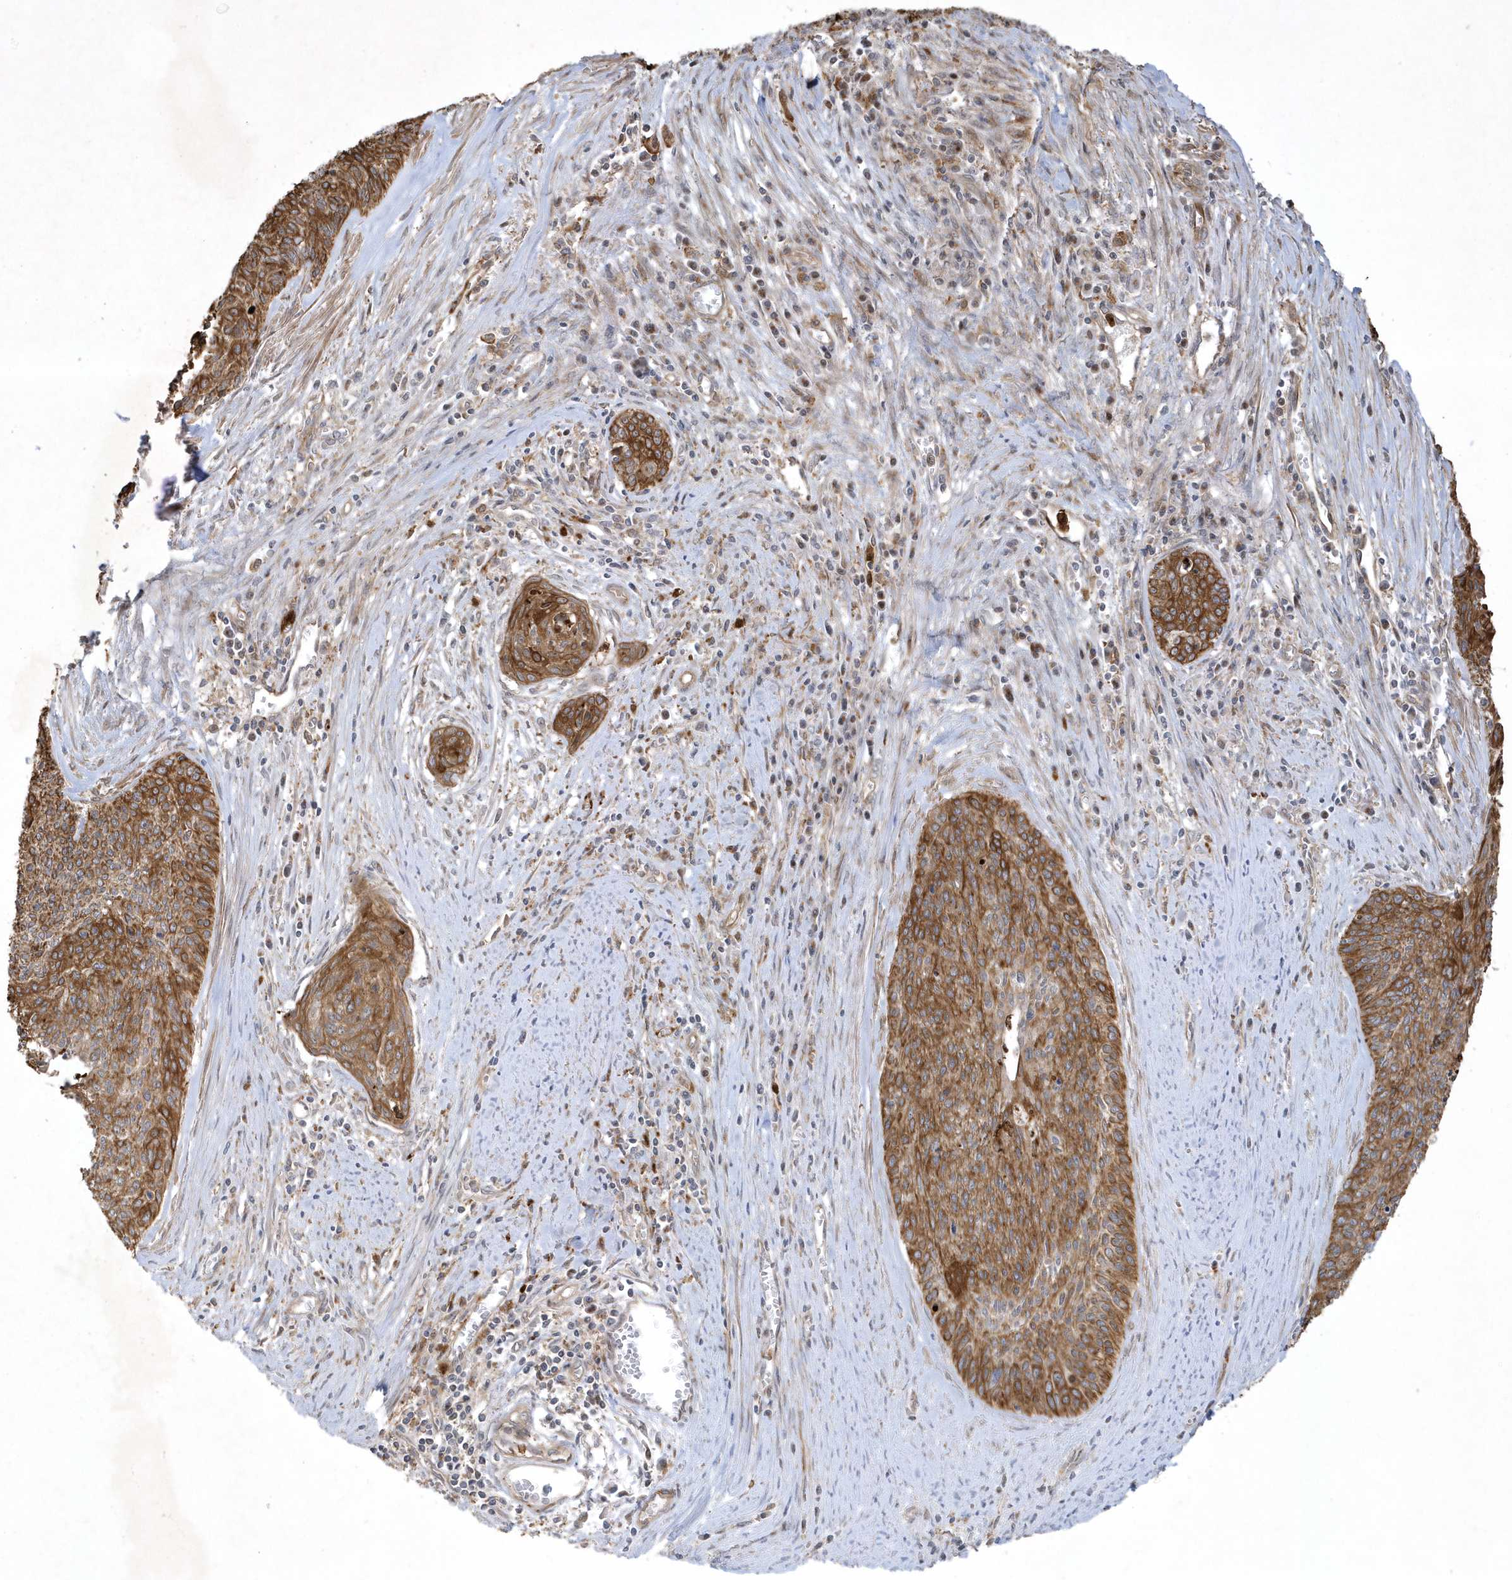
{"staining": {"intensity": "strong", "quantity": ">75%", "location": "cytoplasmic/membranous"}, "tissue": "cervical cancer", "cell_type": "Tumor cells", "image_type": "cancer", "snomed": [{"axis": "morphology", "description": "Squamous cell carcinoma, NOS"}, {"axis": "topography", "description": "Cervix"}], "caption": "Immunohistochemical staining of human cervical cancer demonstrates high levels of strong cytoplasmic/membranous staining in approximately >75% of tumor cells.", "gene": "IFT57", "patient": {"sex": "female", "age": 55}}